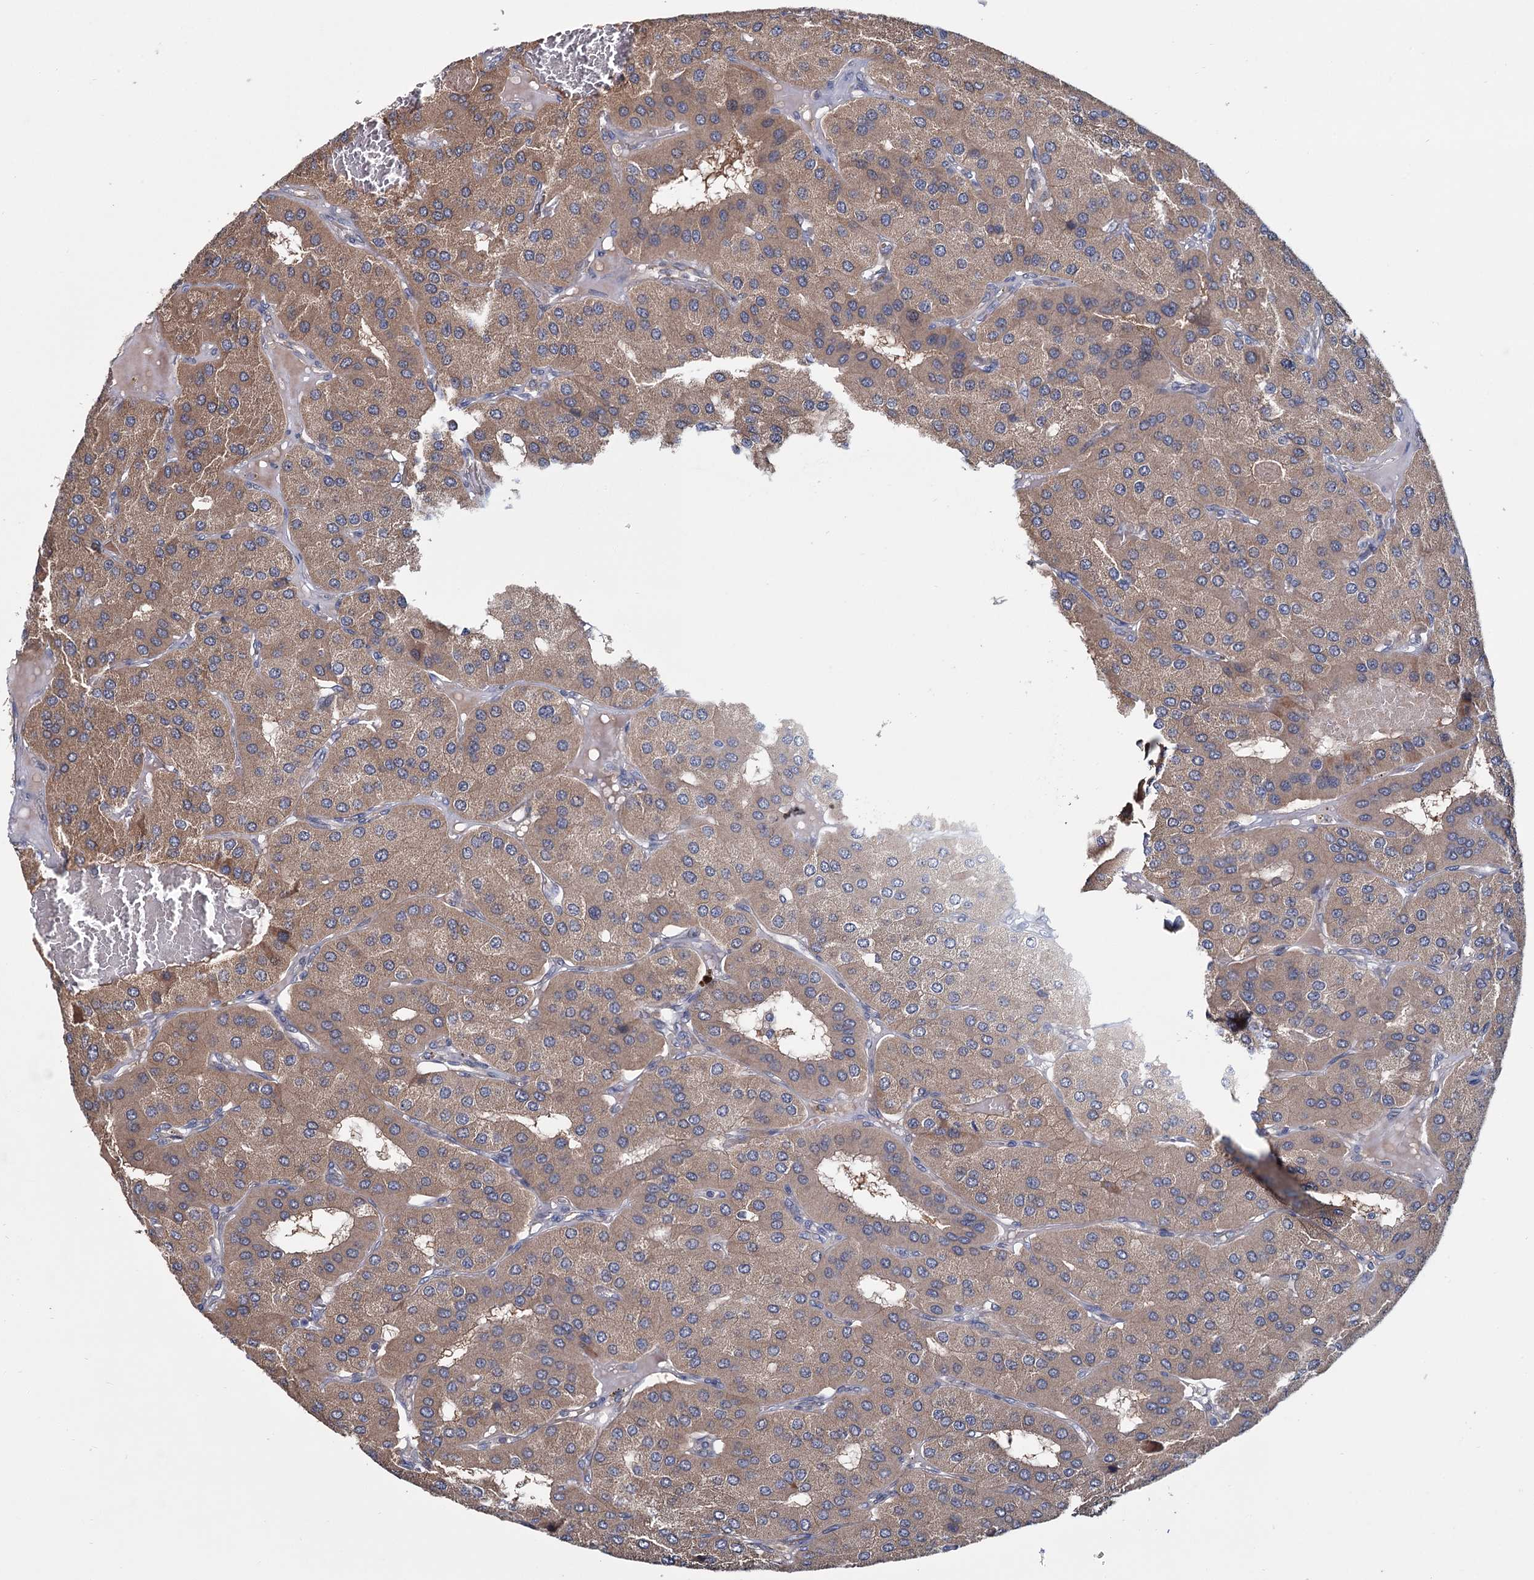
{"staining": {"intensity": "moderate", "quantity": ">75%", "location": "cytoplasmic/membranous"}, "tissue": "parathyroid gland", "cell_type": "Glandular cells", "image_type": "normal", "snomed": [{"axis": "morphology", "description": "Normal tissue, NOS"}, {"axis": "morphology", "description": "Adenoma, NOS"}, {"axis": "topography", "description": "Parathyroid gland"}], "caption": "IHC (DAB (3,3'-diaminobenzidine)) staining of benign human parathyroid gland demonstrates moderate cytoplasmic/membranous protein expression in approximately >75% of glandular cells.", "gene": "MTRR", "patient": {"sex": "female", "age": 86}}